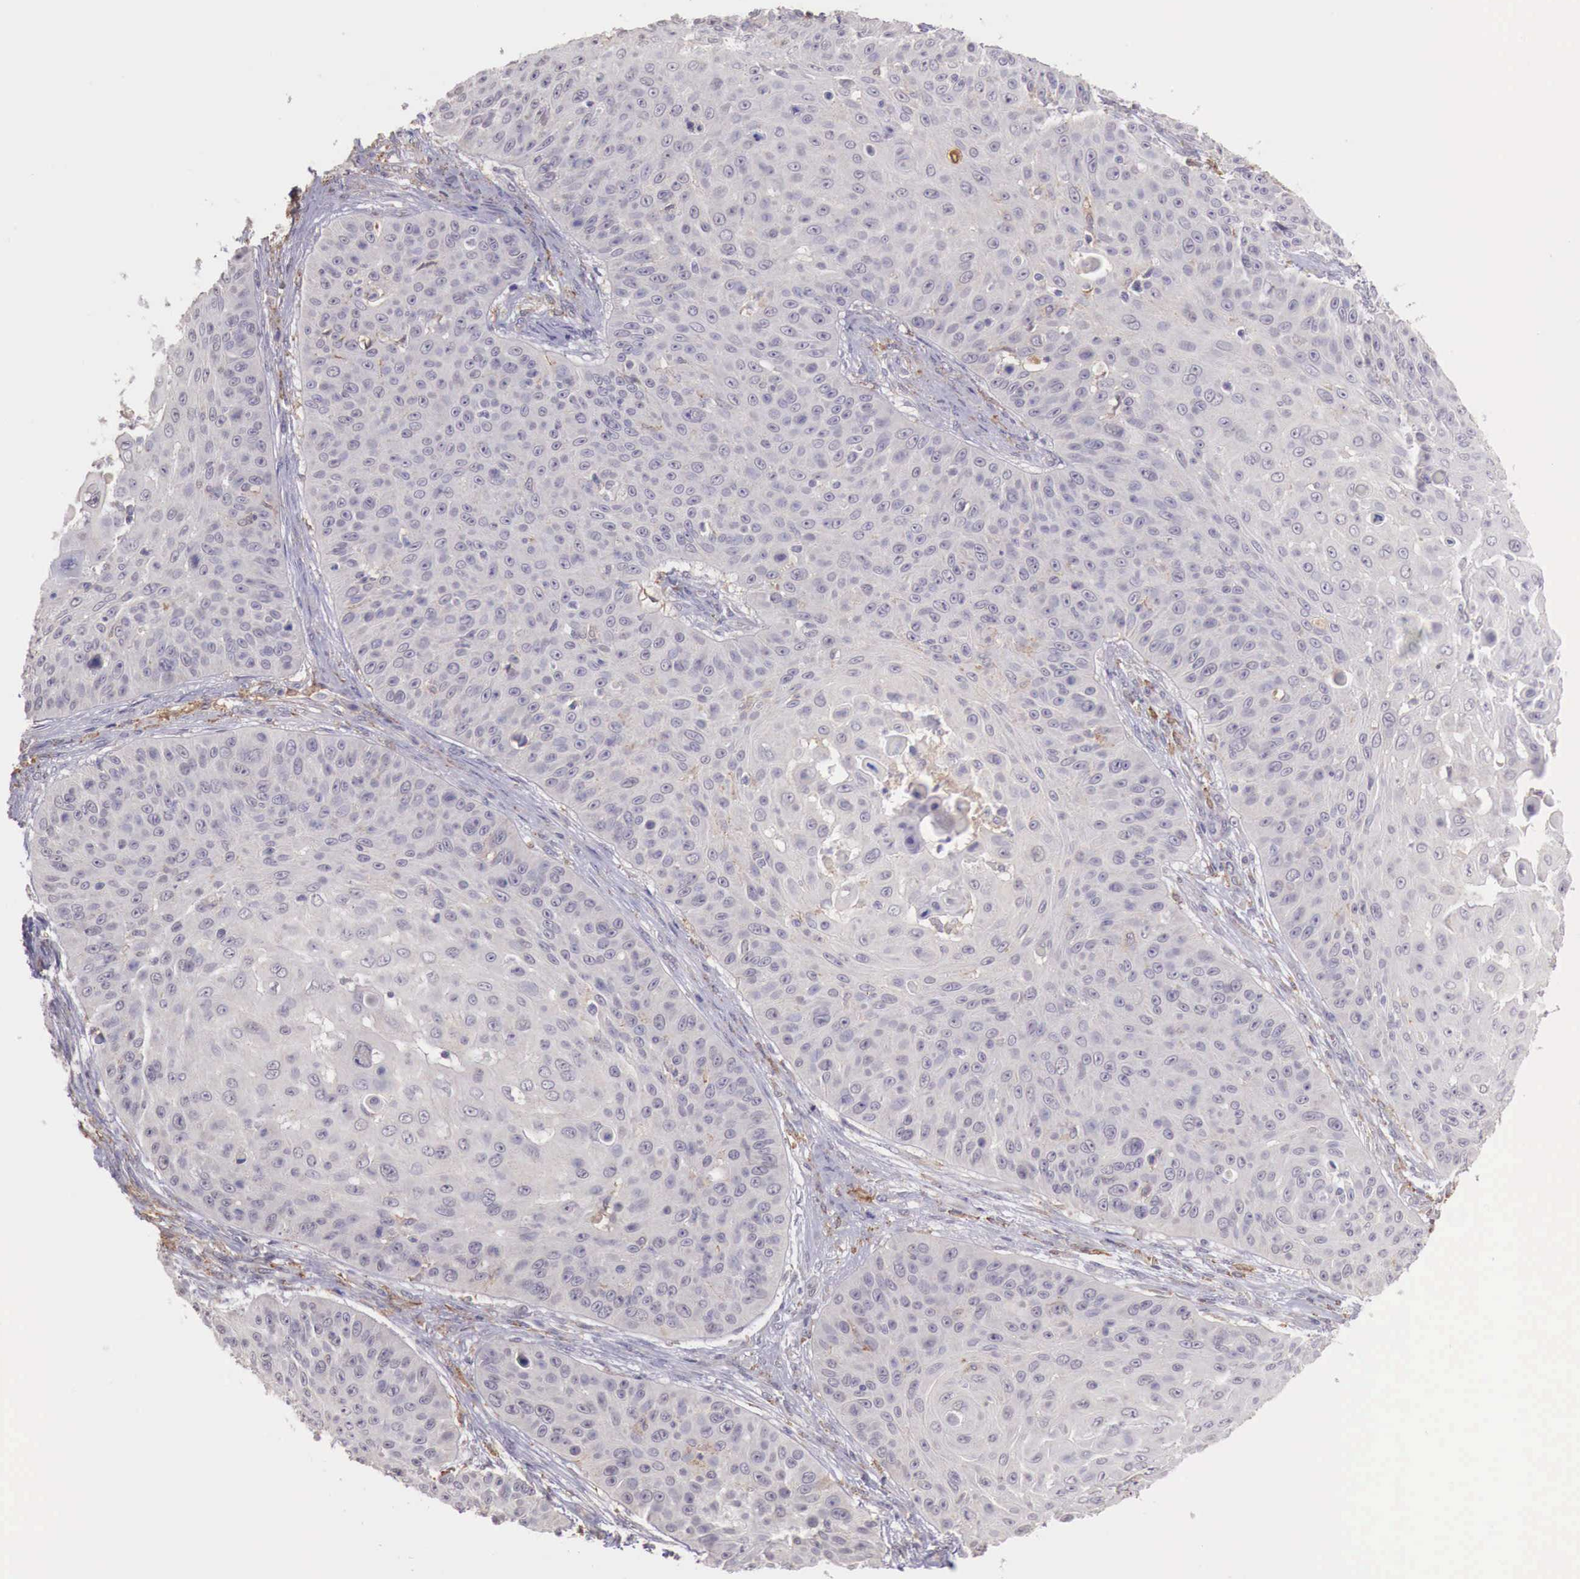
{"staining": {"intensity": "negative", "quantity": "none", "location": "none"}, "tissue": "skin cancer", "cell_type": "Tumor cells", "image_type": "cancer", "snomed": [{"axis": "morphology", "description": "Squamous cell carcinoma, NOS"}, {"axis": "topography", "description": "Skin"}], "caption": "Tumor cells show no significant protein expression in skin cancer.", "gene": "CHRDL1", "patient": {"sex": "male", "age": 82}}